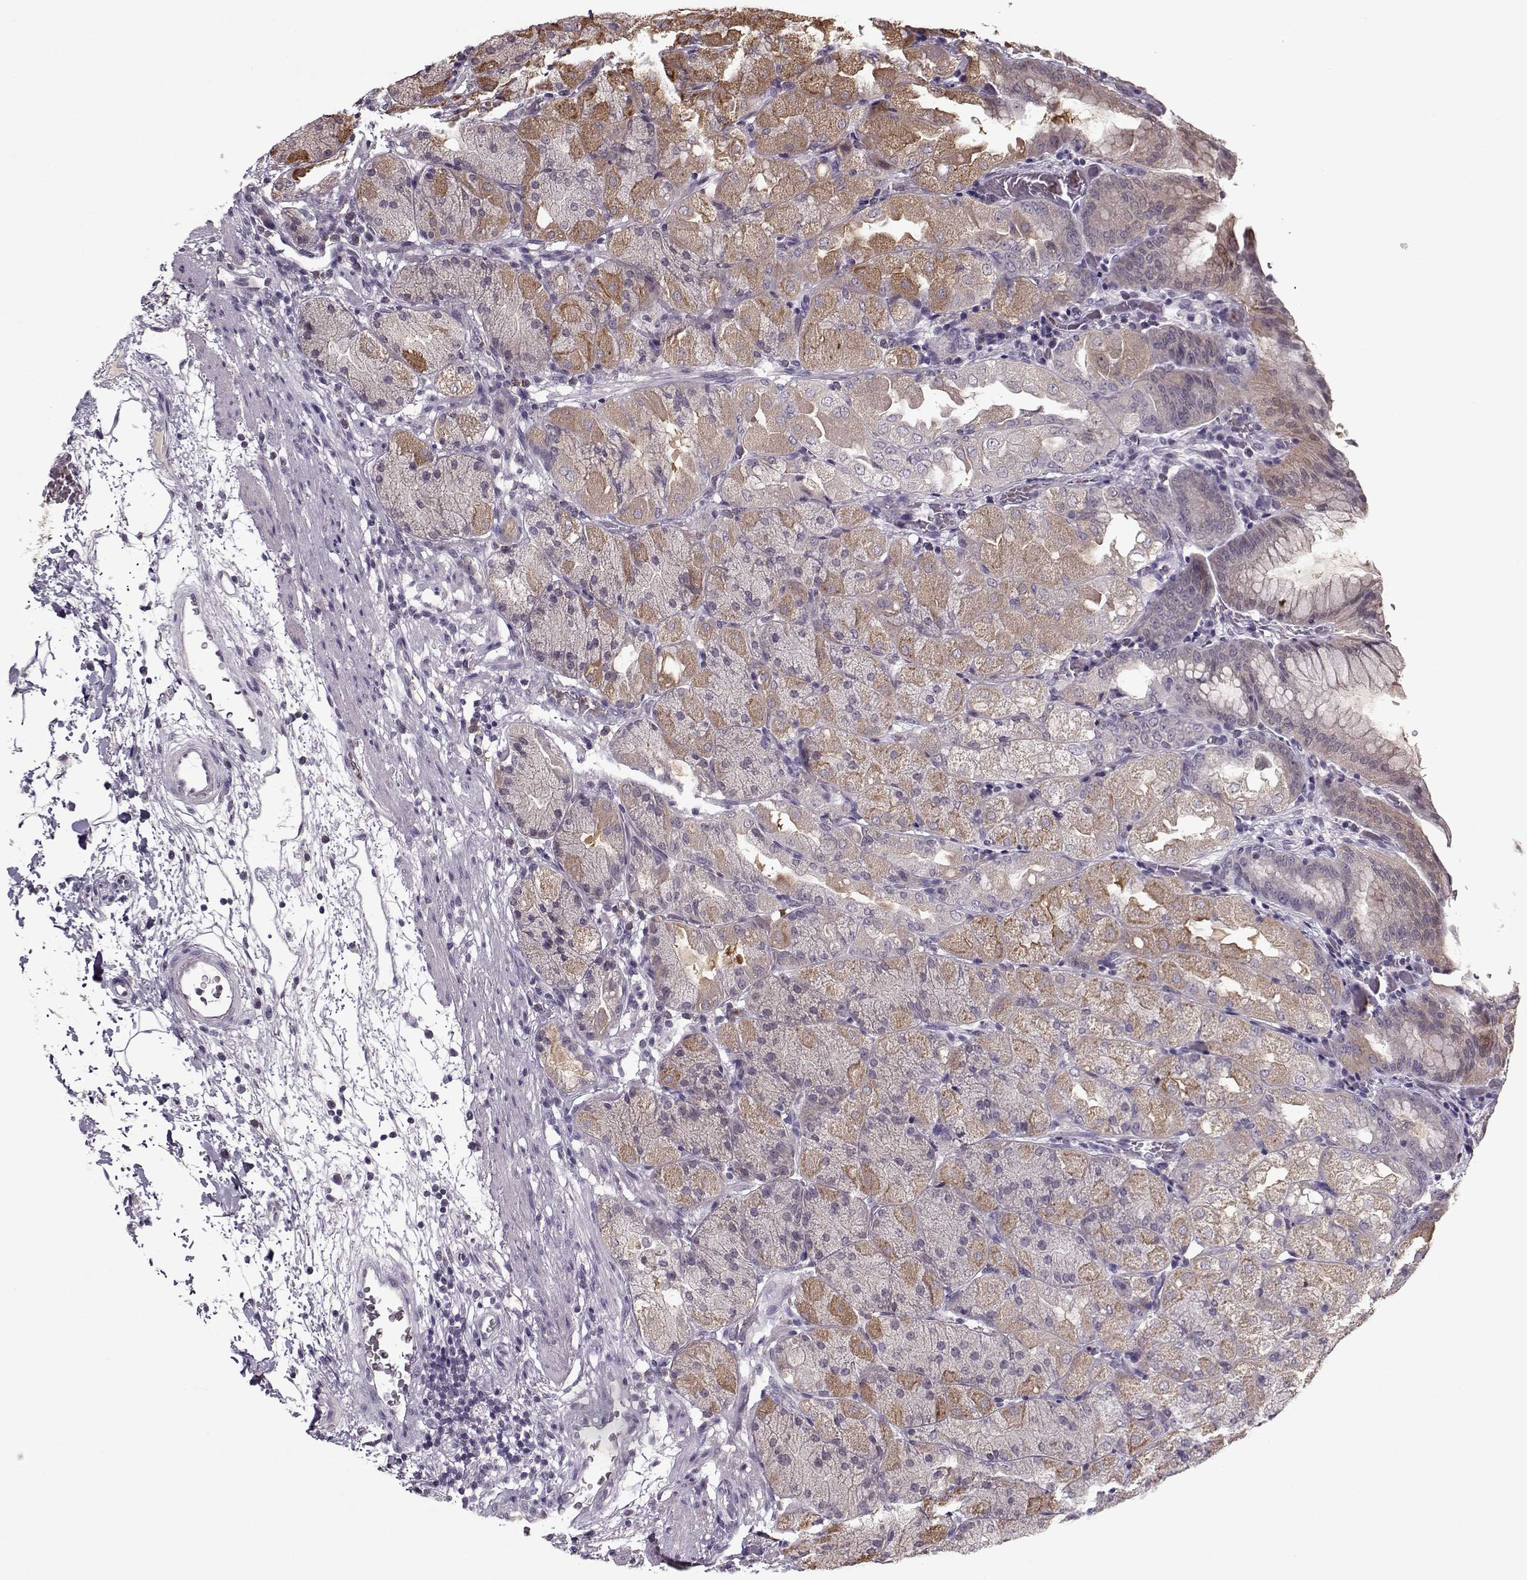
{"staining": {"intensity": "moderate", "quantity": "<25%", "location": "cytoplasmic/membranous"}, "tissue": "stomach", "cell_type": "Glandular cells", "image_type": "normal", "snomed": [{"axis": "morphology", "description": "Normal tissue, NOS"}, {"axis": "topography", "description": "Stomach, upper"}, {"axis": "topography", "description": "Stomach"}, {"axis": "topography", "description": "Stomach, lower"}], "caption": "Protein positivity by immunohistochemistry demonstrates moderate cytoplasmic/membranous positivity in approximately <25% of glandular cells in unremarkable stomach. (IHC, brightfield microscopy, high magnification).", "gene": "ACOT11", "patient": {"sex": "male", "age": 62}}